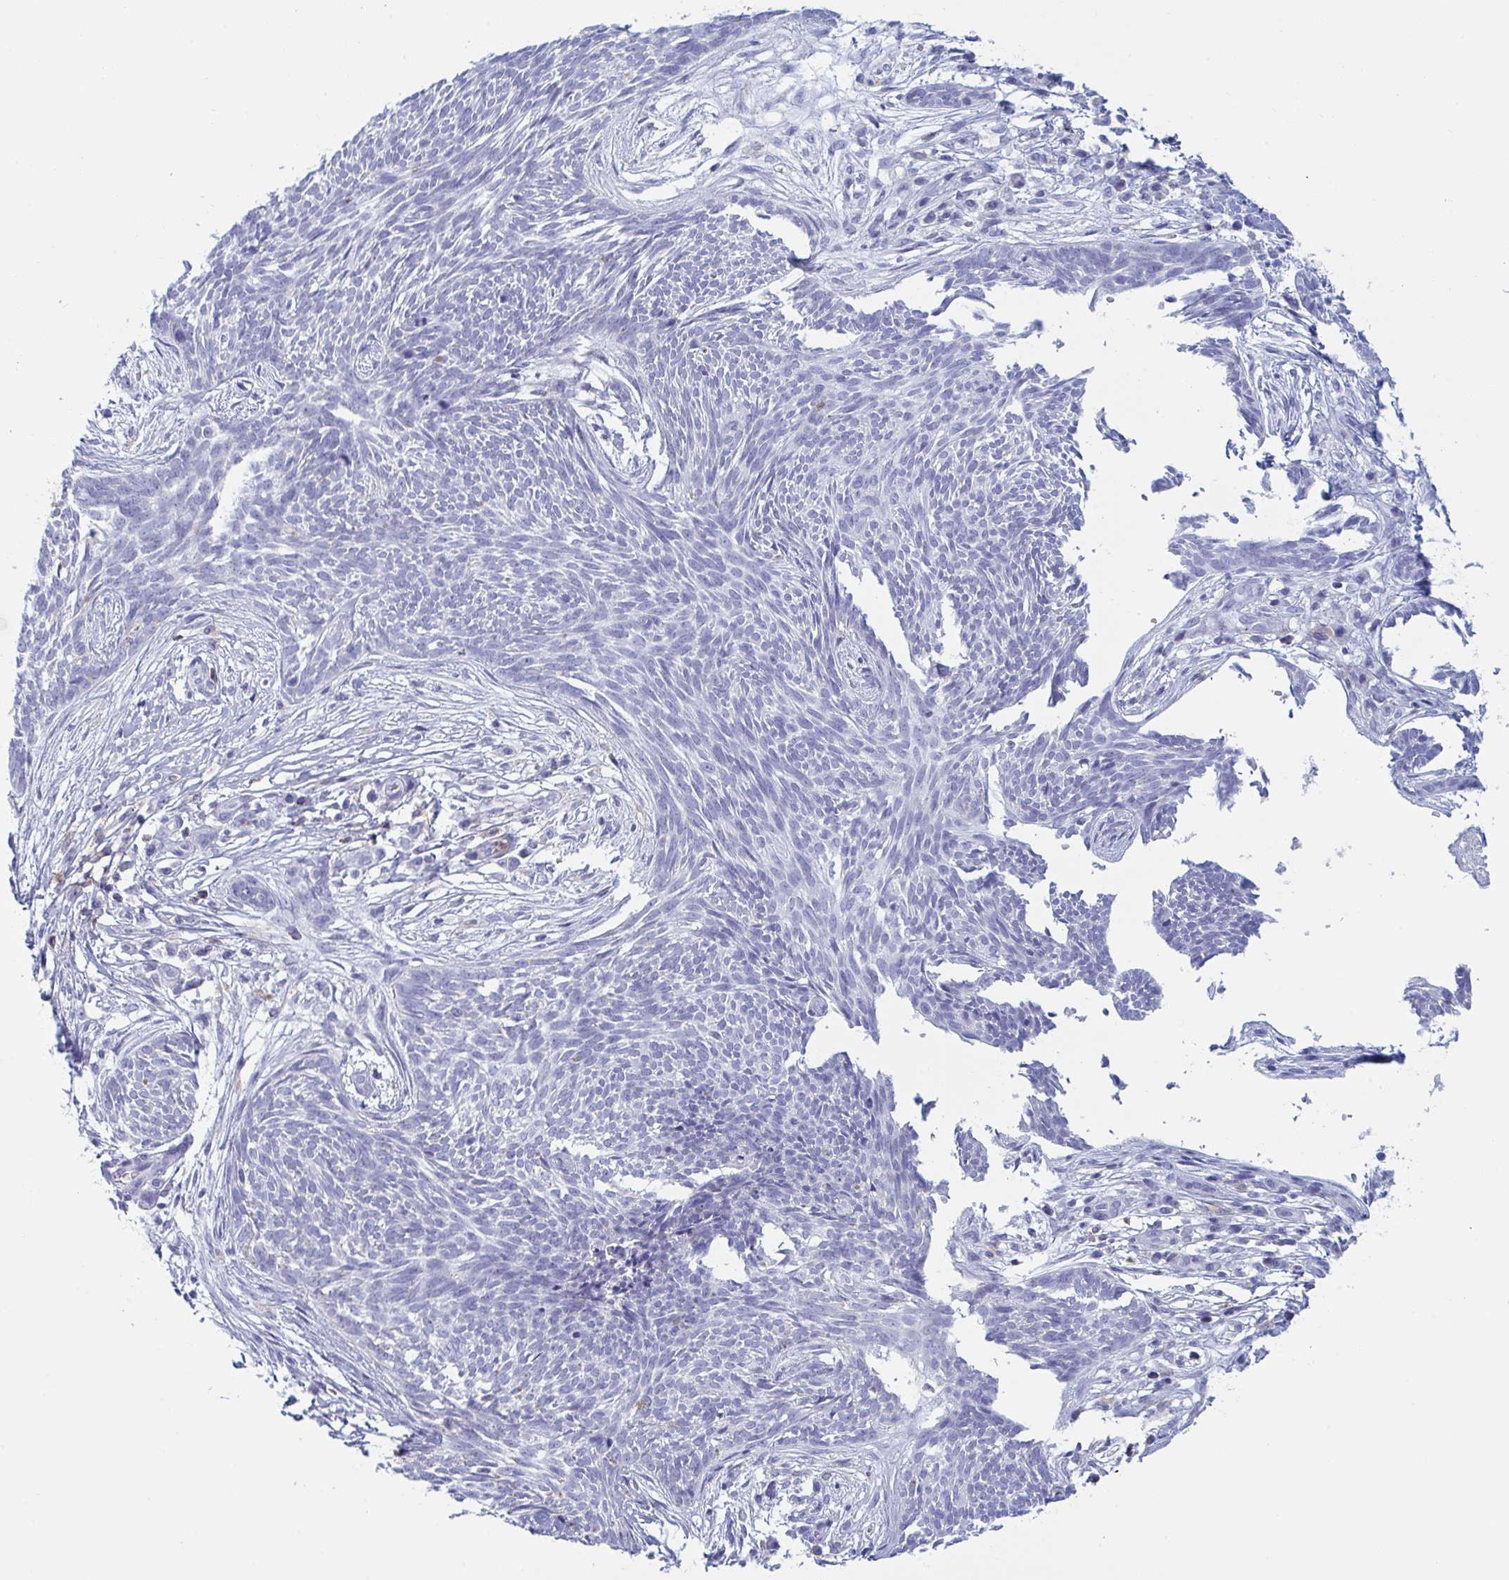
{"staining": {"intensity": "negative", "quantity": "none", "location": "none"}, "tissue": "skin cancer", "cell_type": "Tumor cells", "image_type": "cancer", "snomed": [{"axis": "morphology", "description": "Basal cell carcinoma"}, {"axis": "topography", "description": "Skin"}, {"axis": "topography", "description": "Skin, foot"}], "caption": "A photomicrograph of skin cancer (basal cell carcinoma) stained for a protein demonstrates no brown staining in tumor cells. (Stains: DAB immunohistochemistry (IHC) with hematoxylin counter stain, Microscopy: brightfield microscopy at high magnification).", "gene": "MYO1F", "patient": {"sex": "female", "age": 86}}